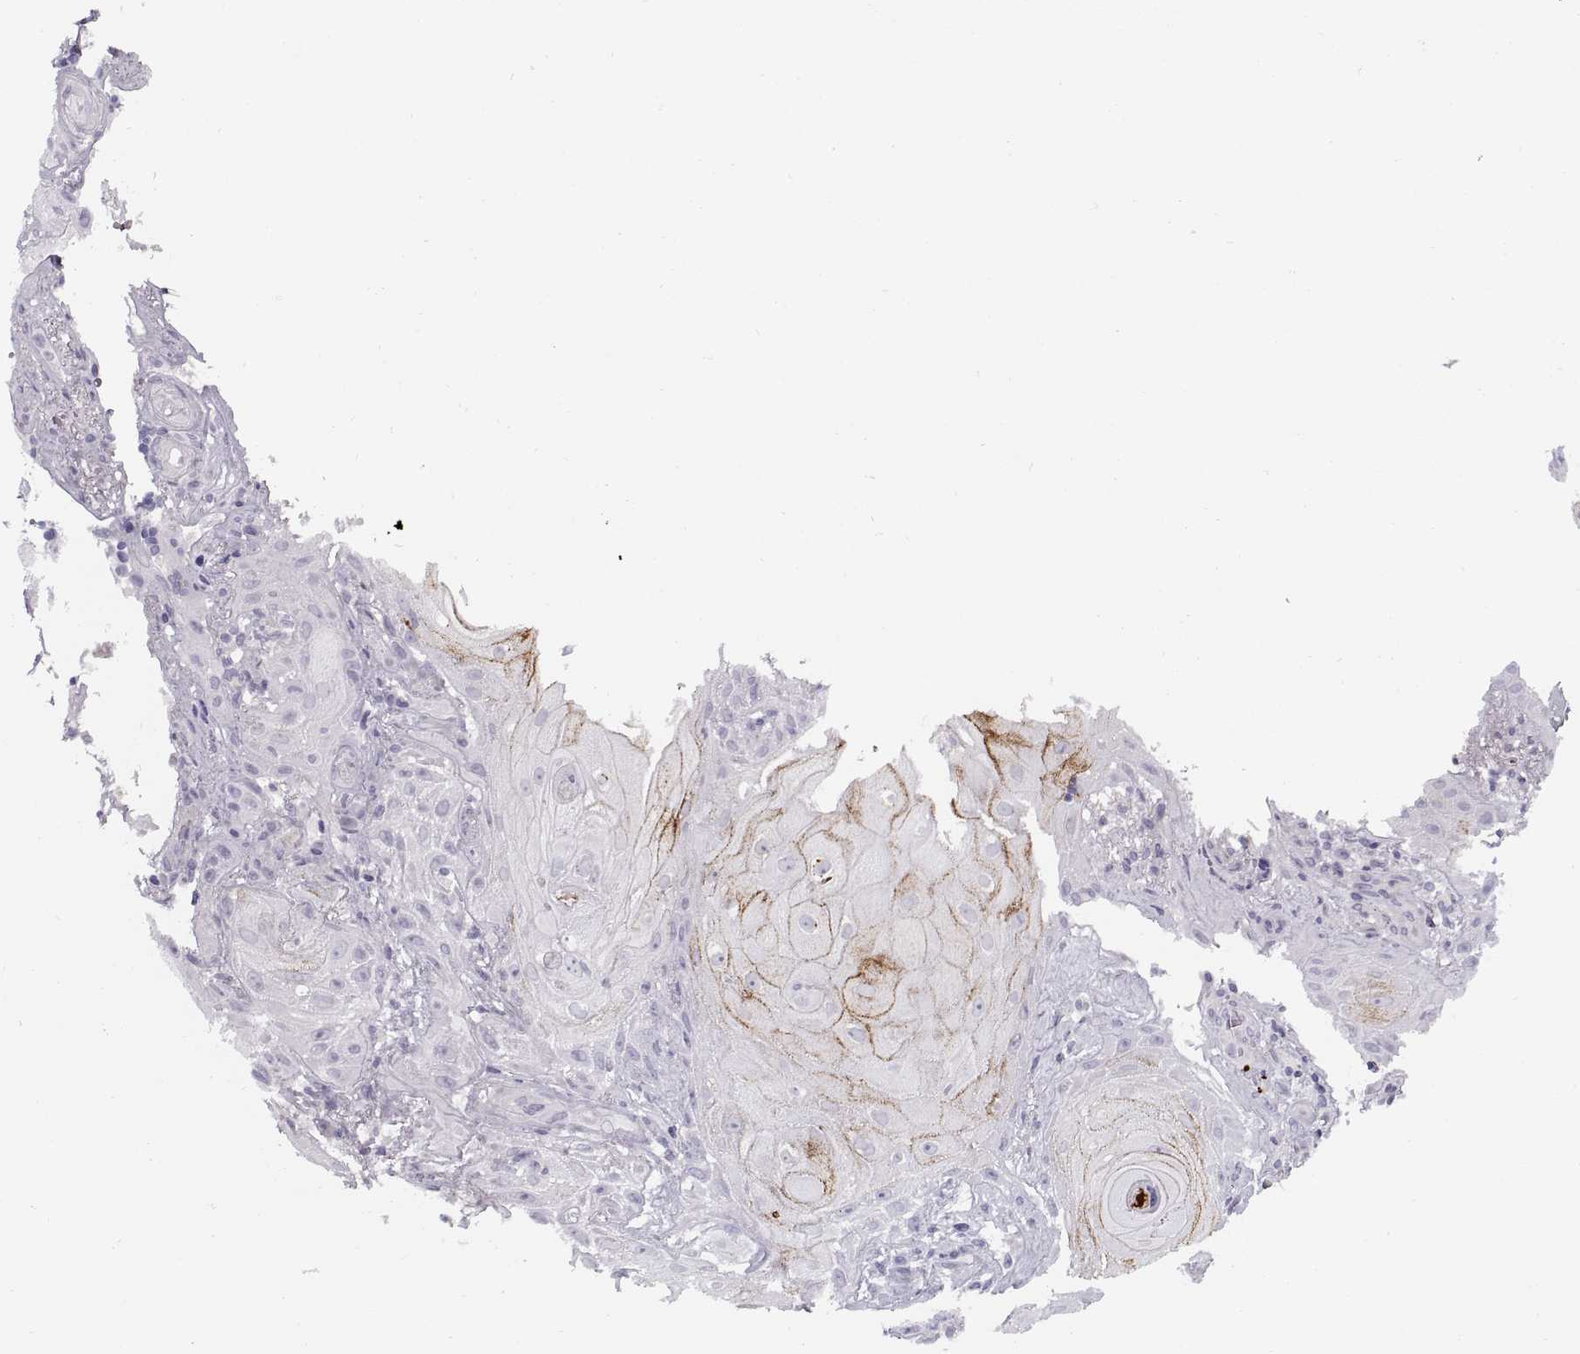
{"staining": {"intensity": "strong", "quantity": "<25%", "location": "cytoplasmic/membranous"}, "tissue": "skin cancer", "cell_type": "Tumor cells", "image_type": "cancer", "snomed": [{"axis": "morphology", "description": "Squamous cell carcinoma, NOS"}, {"axis": "topography", "description": "Skin"}], "caption": "Tumor cells exhibit medium levels of strong cytoplasmic/membranous positivity in about <25% of cells in human squamous cell carcinoma (skin).", "gene": "CALCR", "patient": {"sex": "male", "age": 62}}